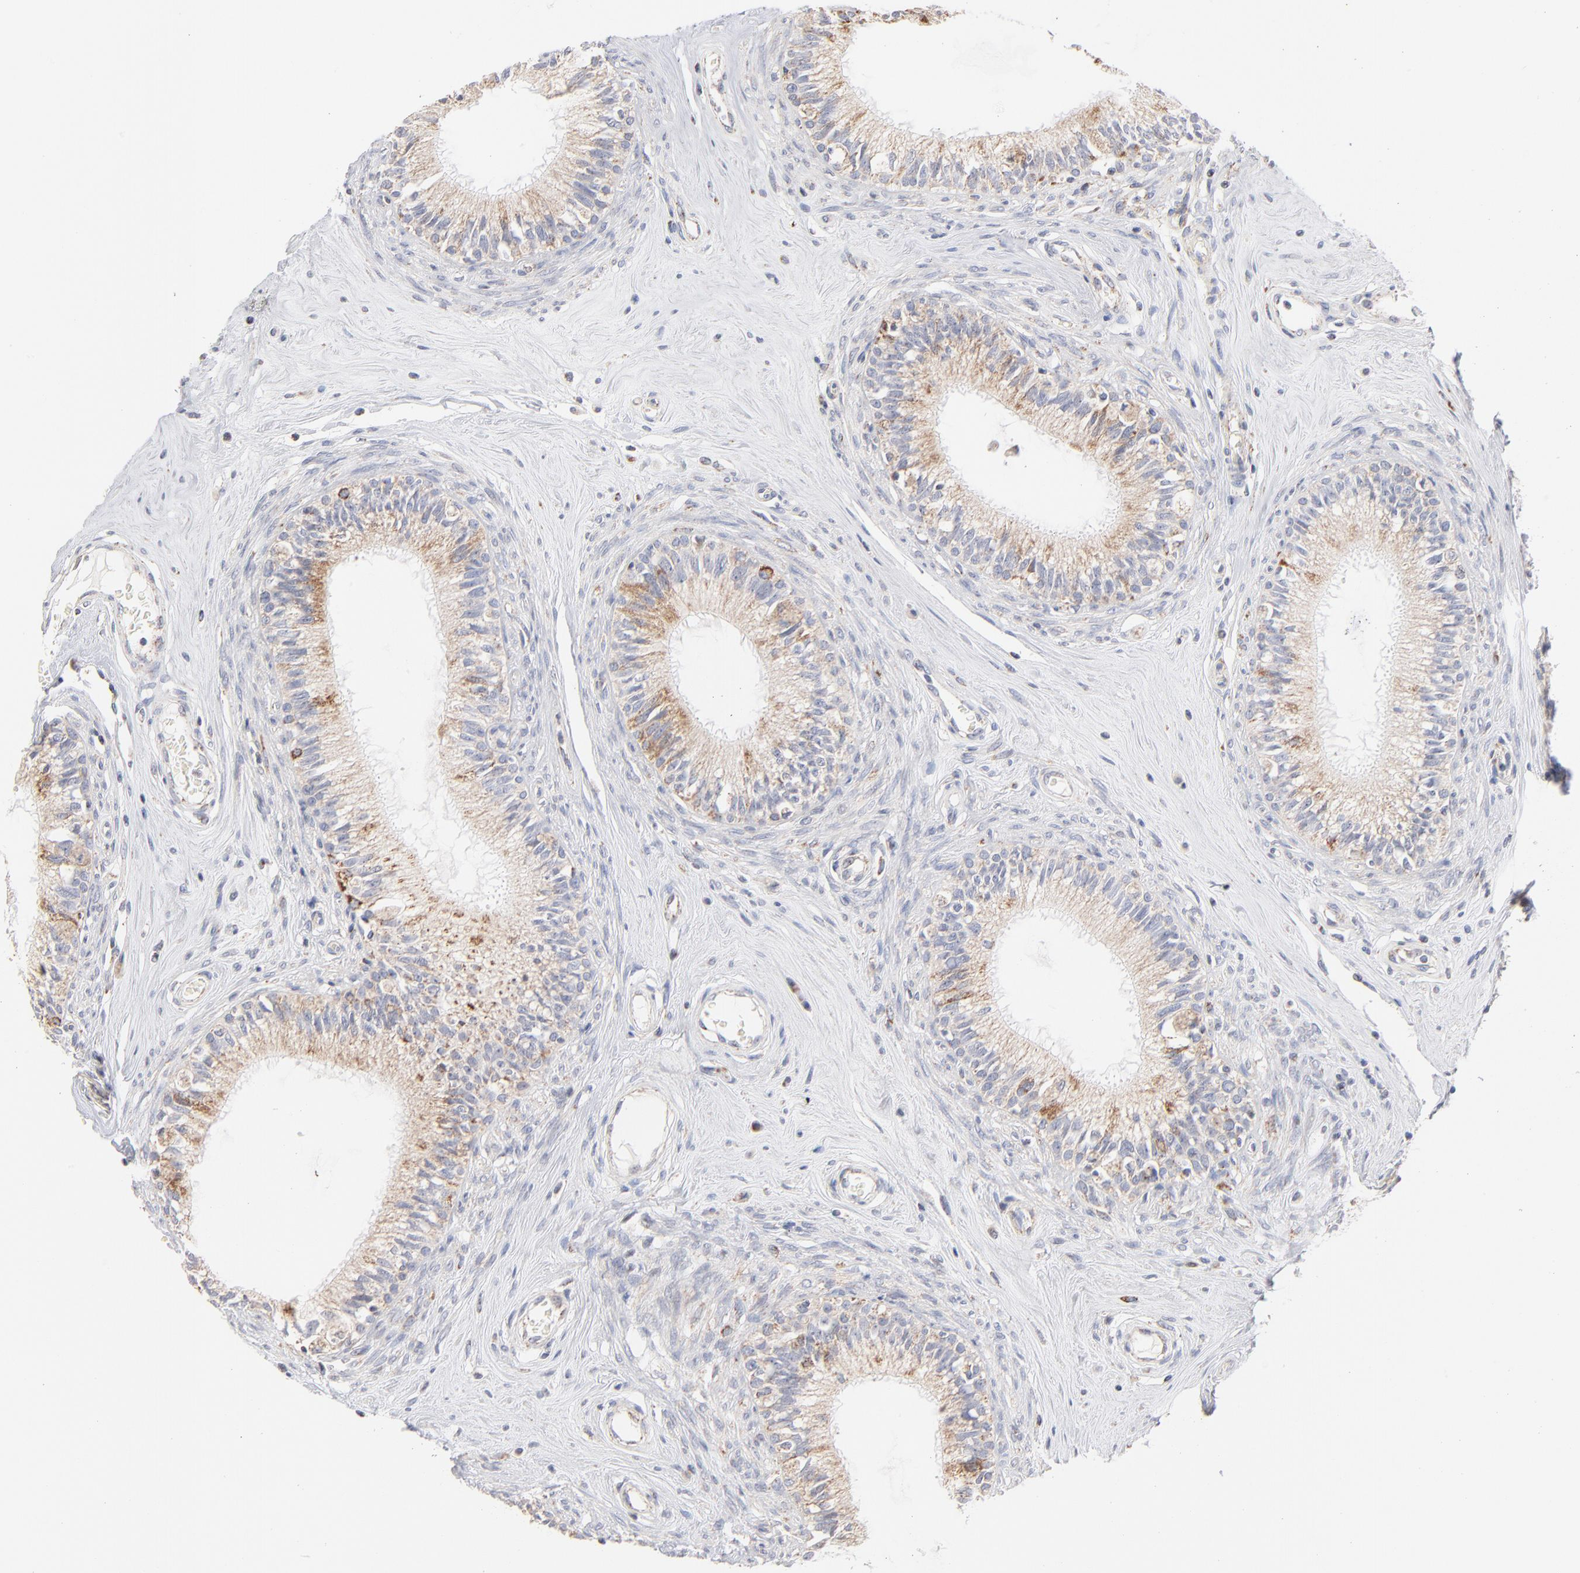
{"staining": {"intensity": "moderate", "quantity": ">75%", "location": "cytoplasmic/membranous"}, "tissue": "epididymis", "cell_type": "Glandular cells", "image_type": "normal", "snomed": [{"axis": "morphology", "description": "Normal tissue, NOS"}, {"axis": "morphology", "description": "Inflammation, NOS"}, {"axis": "topography", "description": "Epididymis"}], "caption": "Brown immunohistochemical staining in normal epididymis reveals moderate cytoplasmic/membranous expression in approximately >75% of glandular cells.", "gene": "MRPL58", "patient": {"sex": "male", "age": 84}}